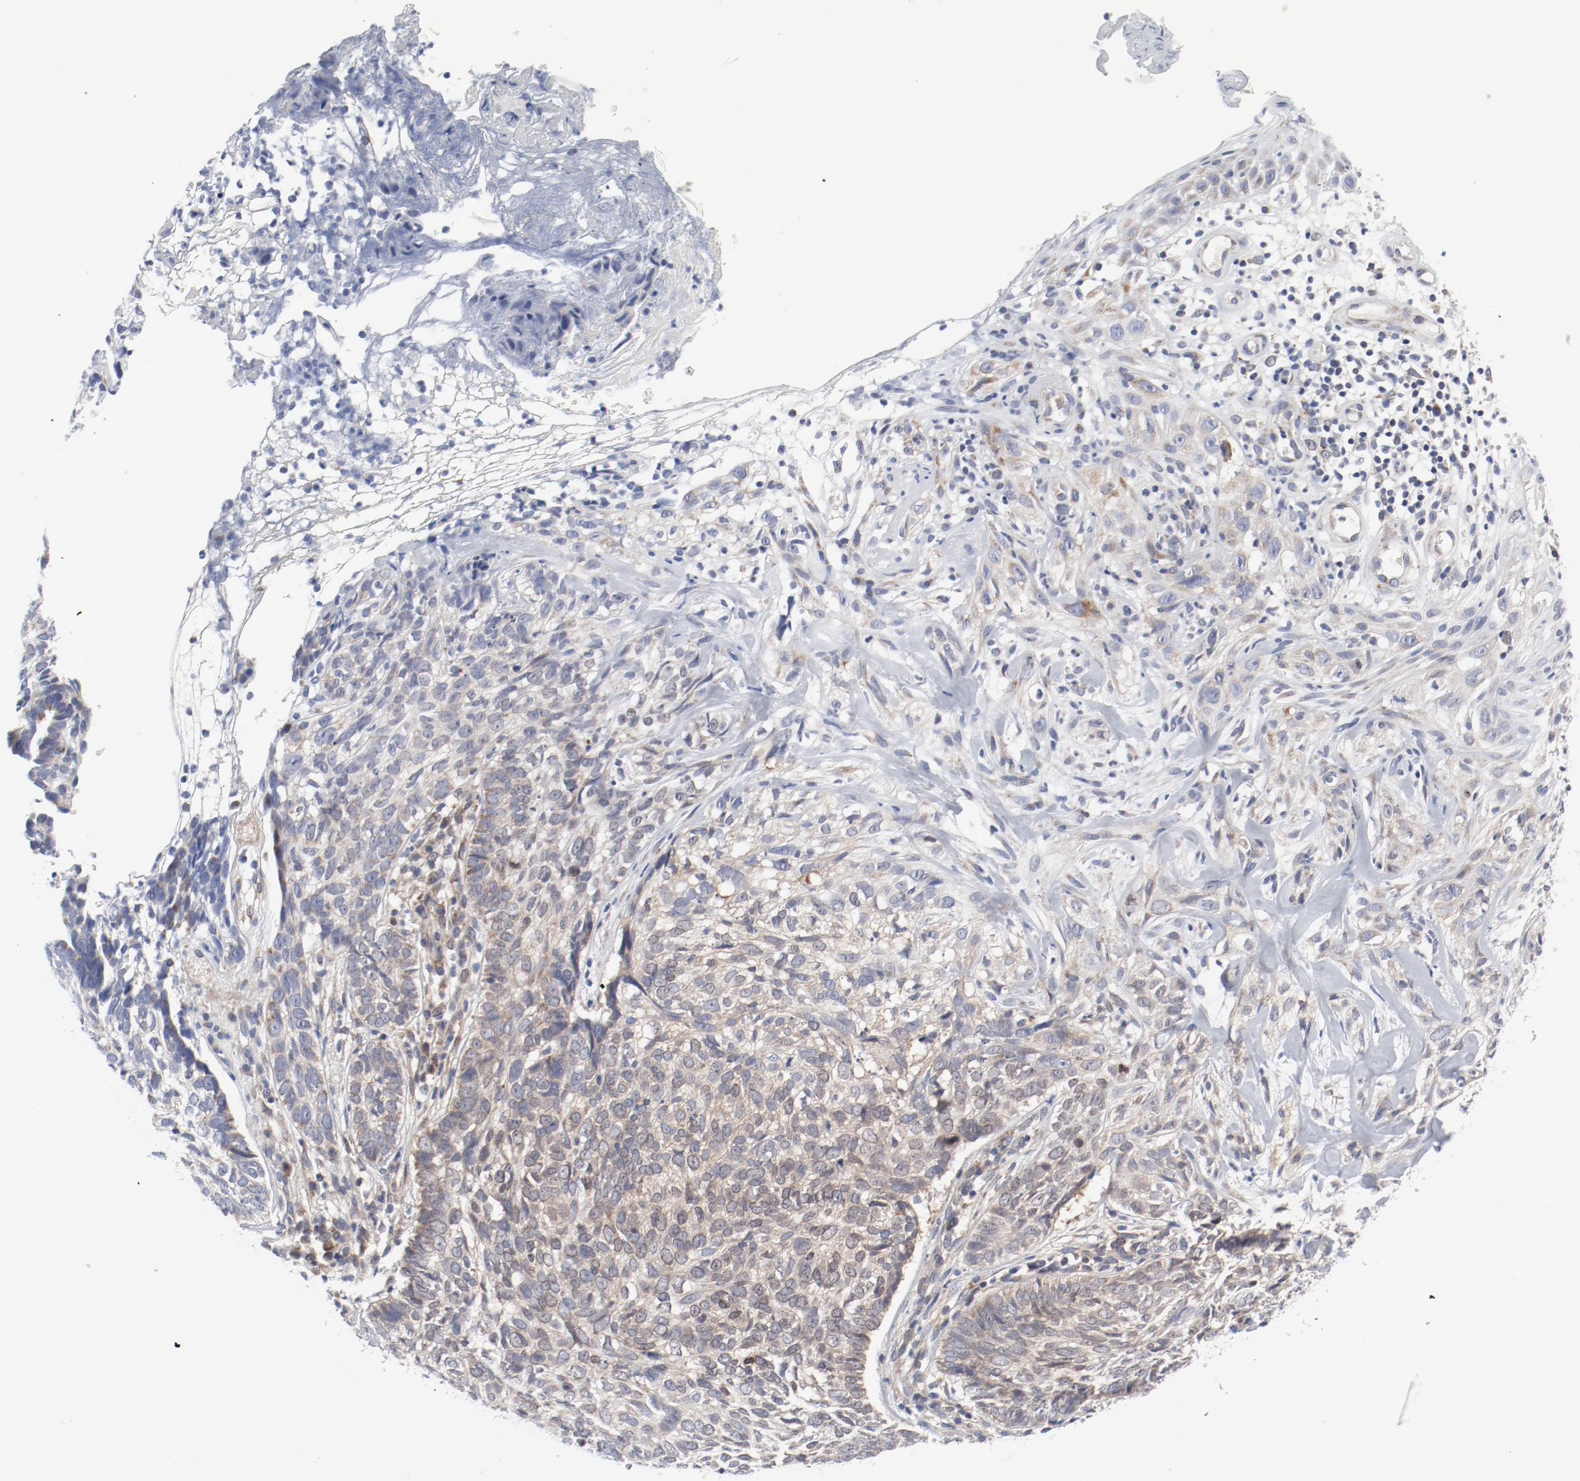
{"staining": {"intensity": "weak", "quantity": "<25%", "location": "cytoplasmic/membranous"}, "tissue": "skin cancer", "cell_type": "Tumor cells", "image_type": "cancer", "snomed": [{"axis": "morphology", "description": "Basal cell carcinoma"}, {"axis": "topography", "description": "Skin"}], "caption": "Human basal cell carcinoma (skin) stained for a protein using immunohistochemistry (IHC) displays no staining in tumor cells.", "gene": "BAD", "patient": {"sex": "male", "age": 72}}